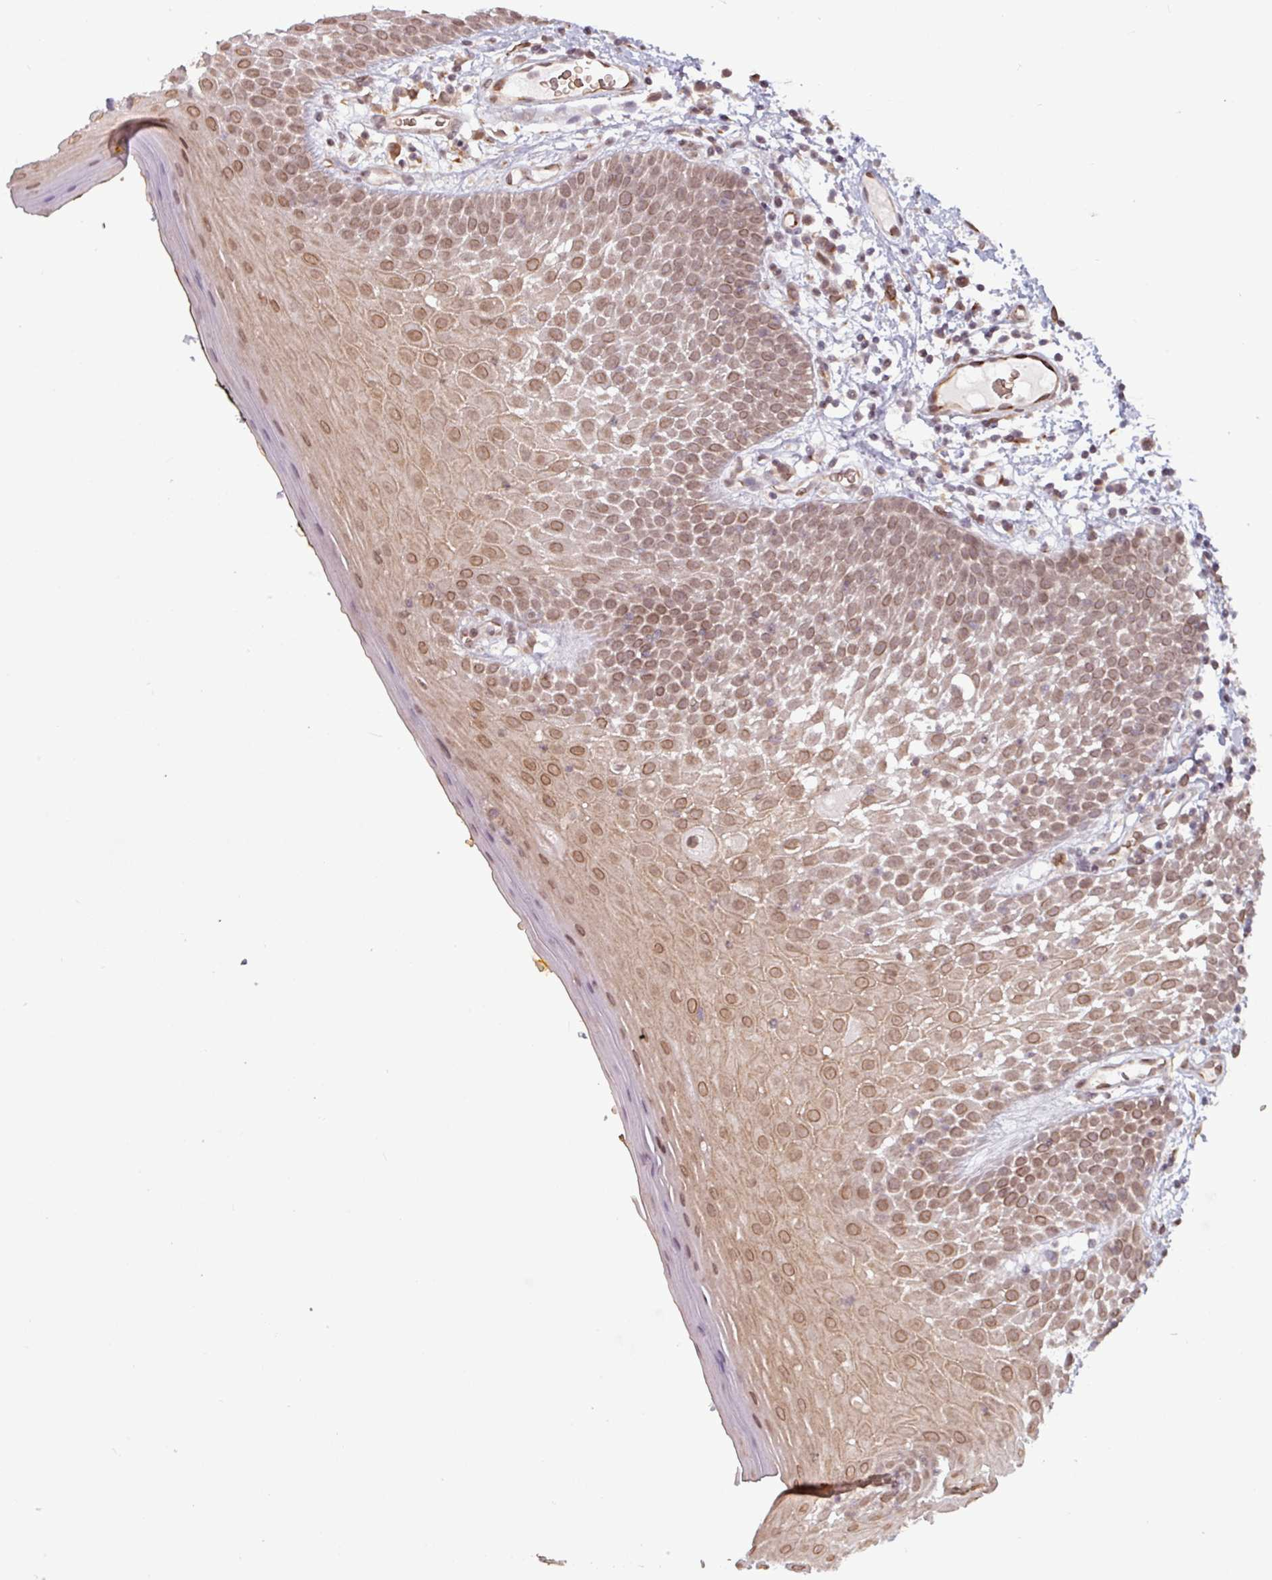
{"staining": {"intensity": "moderate", "quantity": ">75%", "location": "cytoplasmic/membranous,nuclear"}, "tissue": "oral mucosa", "cell_type": "Squamous epithelial cells", "image_type": "normal", "snomed": [{"axis": "morphology", "description": "Normal tissue, NOS"}, {"axis": "morphology", "description": "Squamous cell carcinoma, NOS"}, {"axis": "topography", "description": "Oral tissue"}, {"axis": "topography", "description": "Tounge, NOS"}, {"axis": "topography", "description": "Head-Neck"}], "caption": "The immunohistochemical stain highlights moderate cytoplasmic/membranous,nuclear expression in squamous epithelial cells of normal oral mucosa. (Brightfield microscopy of DAB IHC at high magnification).", "gene": "RBM4B", "patient": {"sex": "male", "age": 76}}